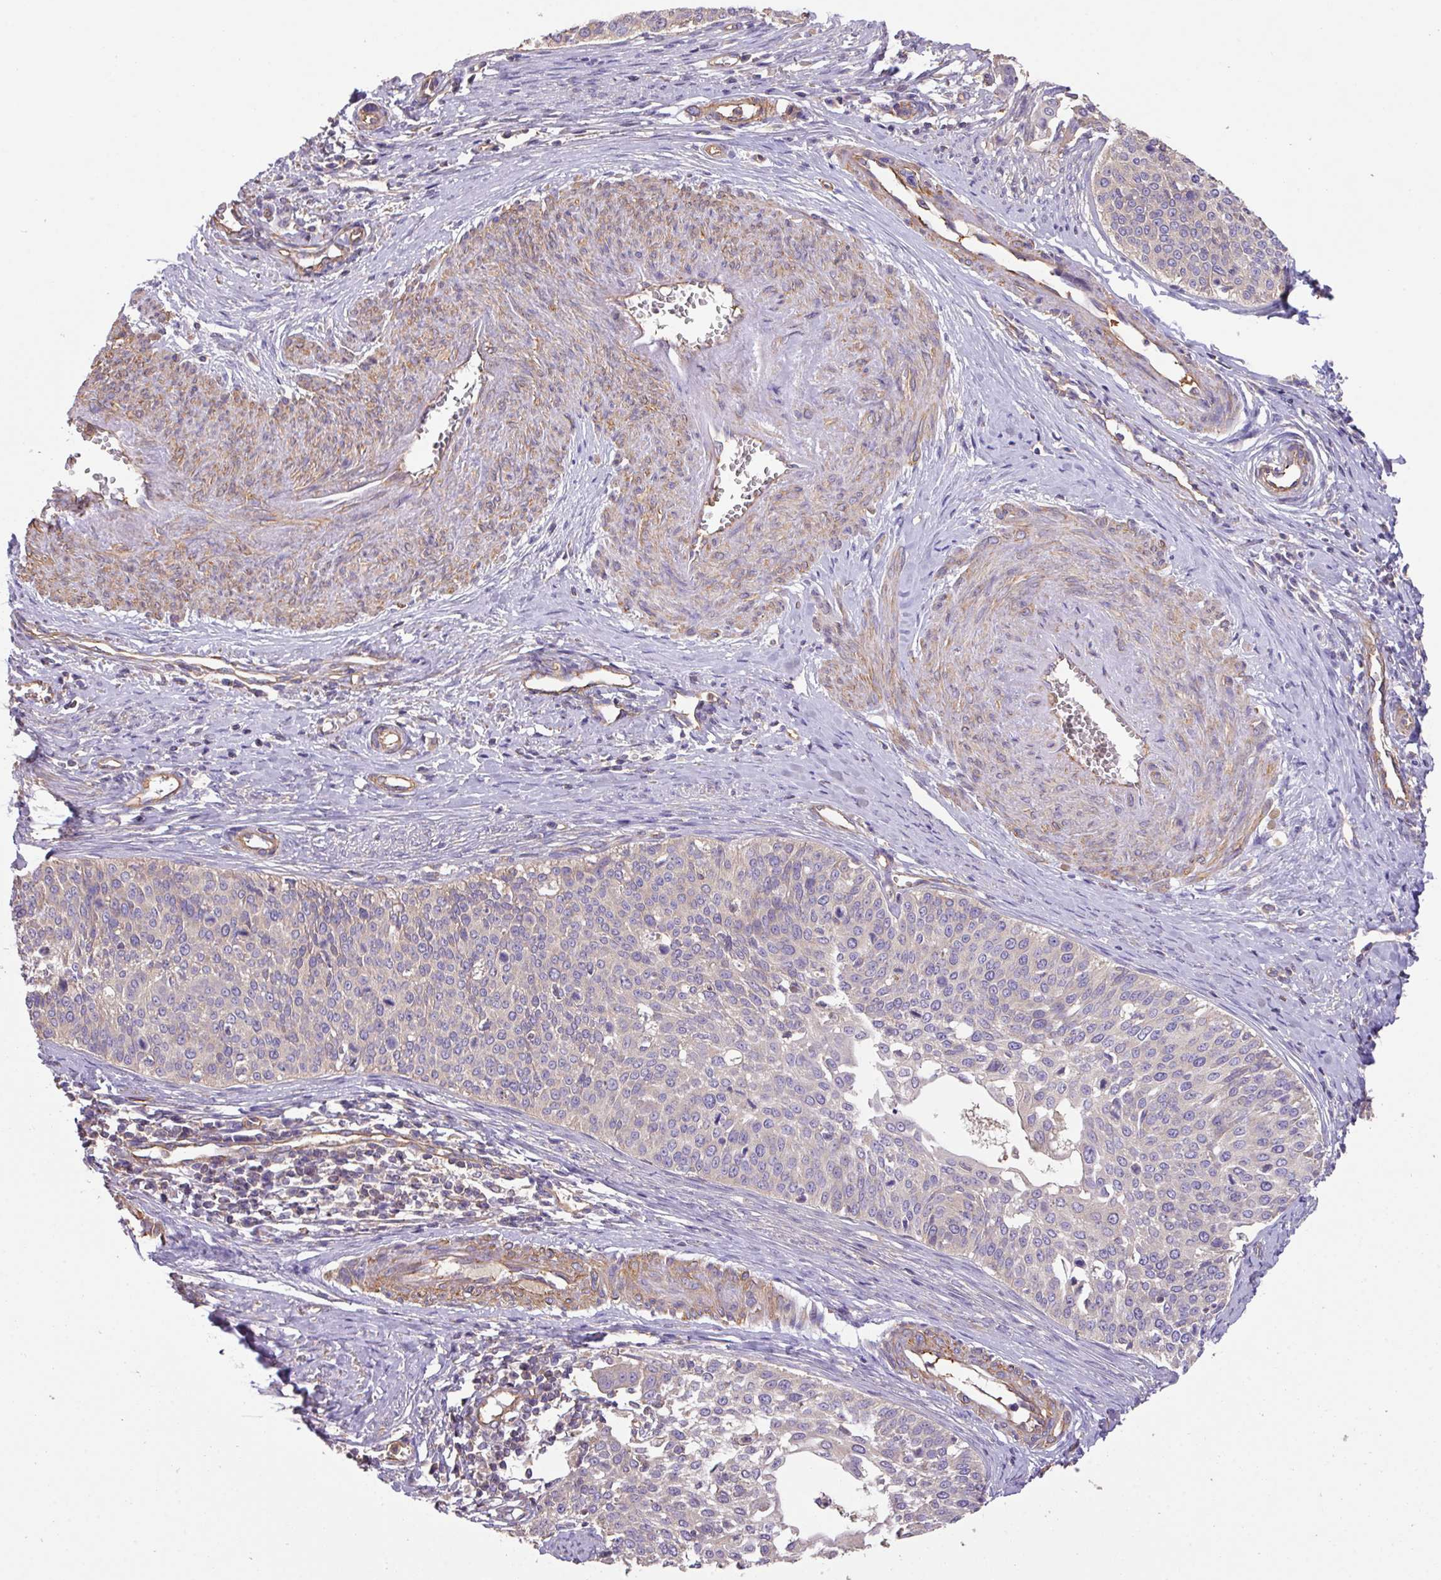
{"staining": {"intensity": "negative", "quantity": "none", "location": "none"}, "tissue": "cervical cancer", "cell_type": "Tumor cells", "image_type": "cancer", "snomed": [{"axis": "morphology", "description": "Squamous cell carcinoma, NOS"}, {"axis": "topography", "description": "Cervix"}], "caption": "Immunohistochemistry (IHC) histopathology image of neoplastic tissue: cervical cancer stained with DAB displays no significant protein expression in tumor cells.", "gene": "CALML4", "patient": {"sex": "female", "age": 44}}